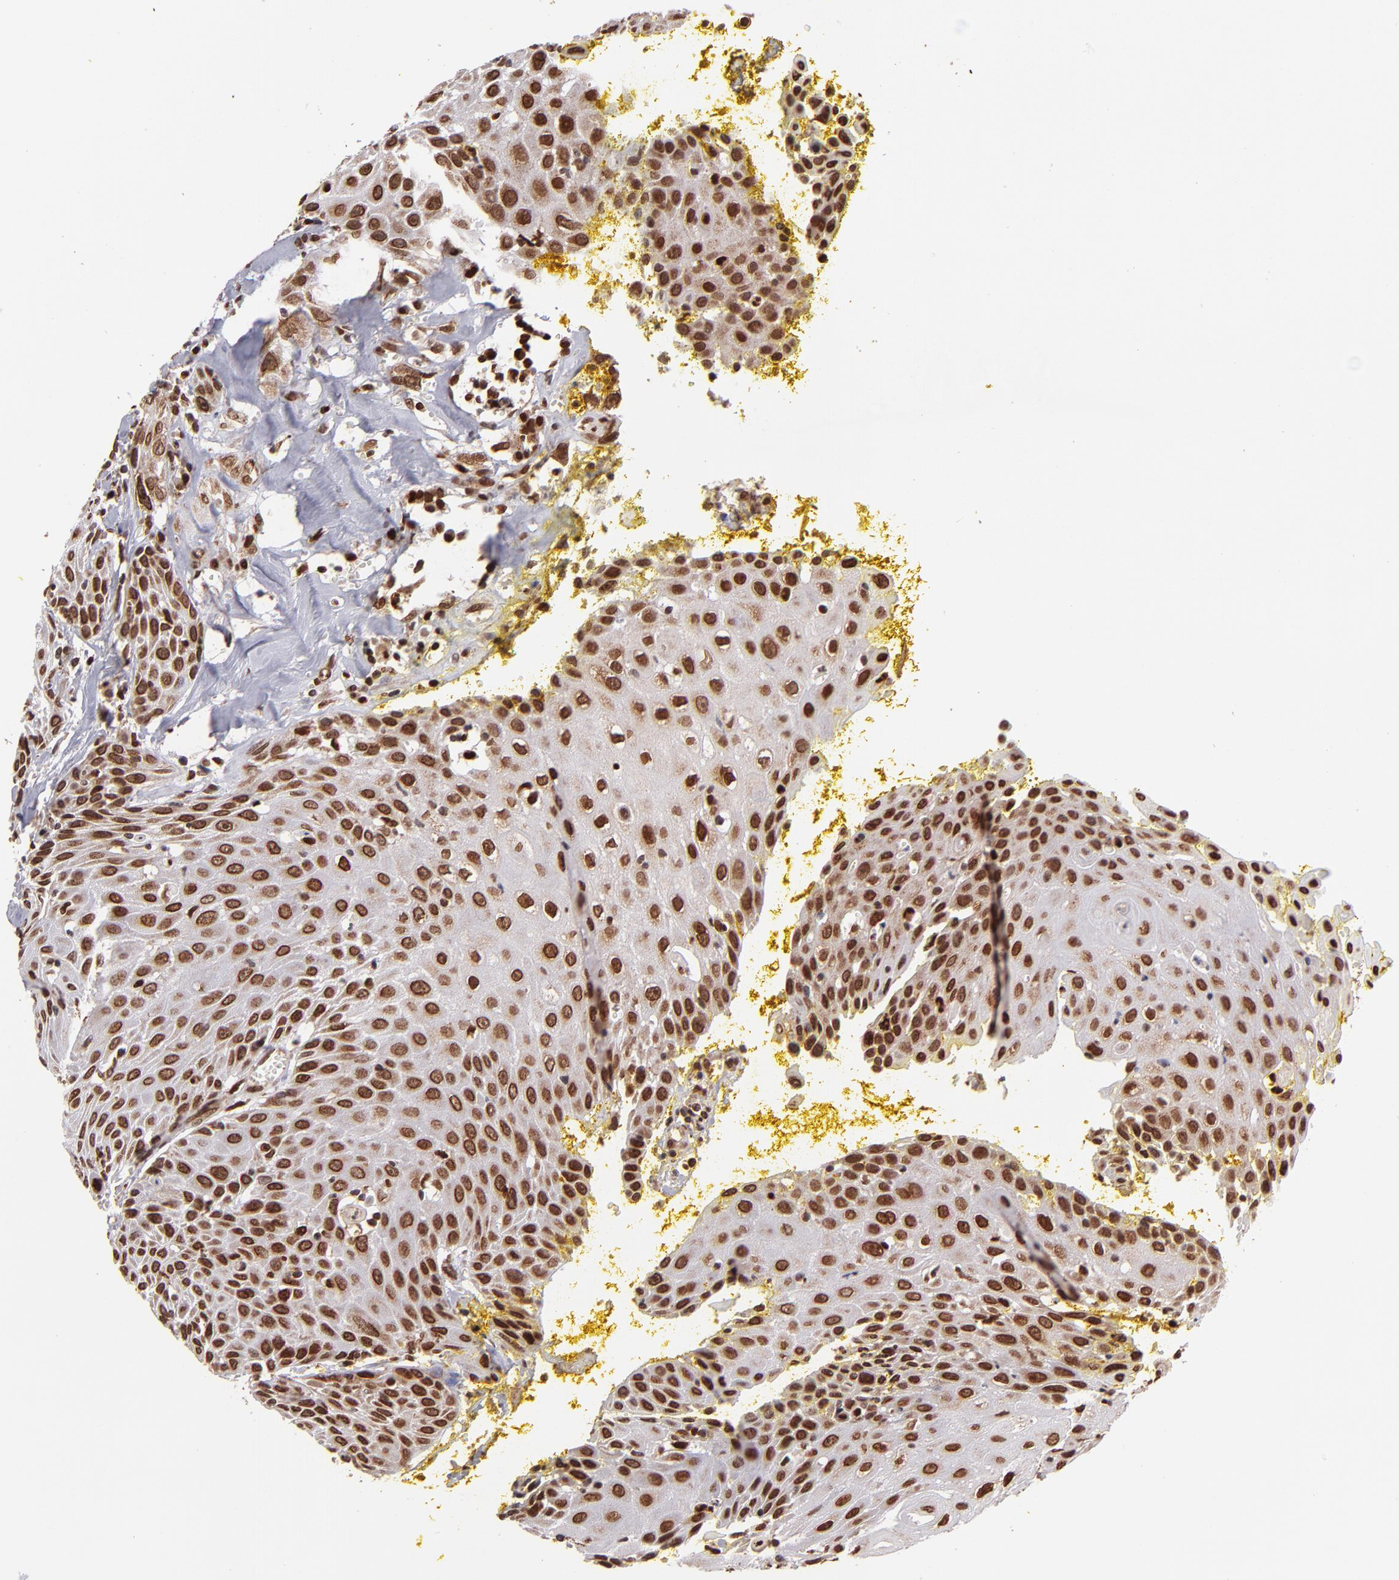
{"staining": {"intensity": "strong", "quantity": ">75%", "location": "cytoplasmic/membranous,nuclear"}, "tissue": "head and neck cancer", "cell_type": "Tumor cells", "image_type": "cancer", "snomed": [{"axis": "morphology", "description": "Squamous cell carcinoma, NOS"}, {"axis": "topography", "description": "Oral tissue"}, {"axis": "topography", "description": "Head-Neck"}], "caption": "Protein staining of head and neck squamous cell carcinoma tissue demonstrates strong cytoplasmic/membranous and nuclear positivity in approximately >75% of tumor cells. The staining was performed using DAB (3,3'-diaminobenzidine), with brown indicating positive protein expression. Nuclei are stained blue with hematoxylin.", "gene": "TOP1MT", "patient": {"sex": "female", "age": 82}}